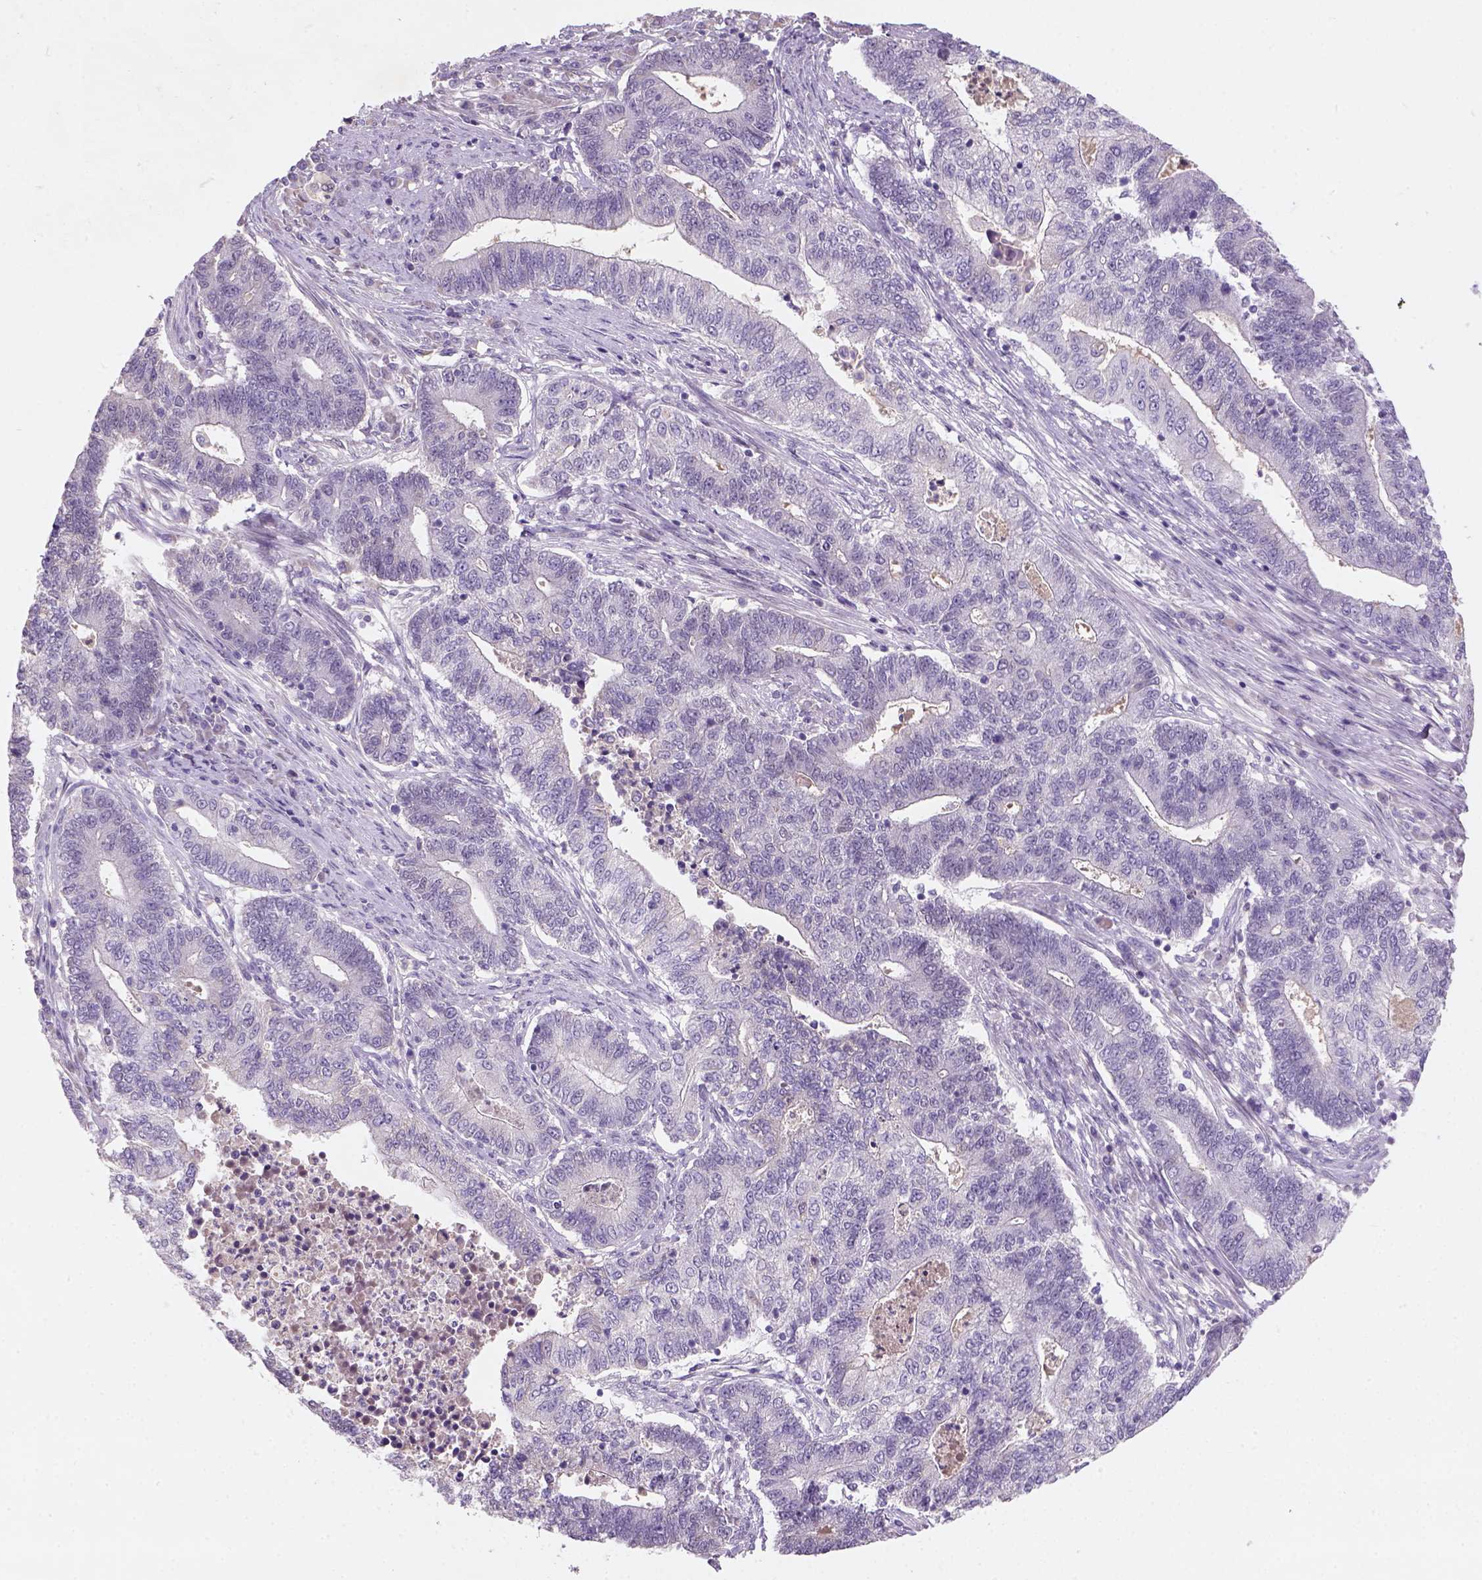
{"staining": {"intensity": "negative", "quantity": "none", "location": "none"}, "tissue": "endometrial cancer", "cell_type": "Tumor cells", "image_type": "cancer", "snomed": [{"axis": "morphology", "description": "Adenocarcinoma, NOS"}, {"axis": "topography", "description": "Uterus"}, {"axis": "topography", "description": "Endometrium"}], "caption": "IHC histopathology image of neoplastic tissue: human endometrial cancer (adenocarcinoma) stained with DAB demonstrates no significant protein staining in tumor cells. The staining was performed using DAB to visualize the protein expression in brown, while the nuclei were stained in blue with hematoxylin (Magnification: 20x).", "gene": "ZMAT4", "patient": {"sex": "female", "age": 54}}